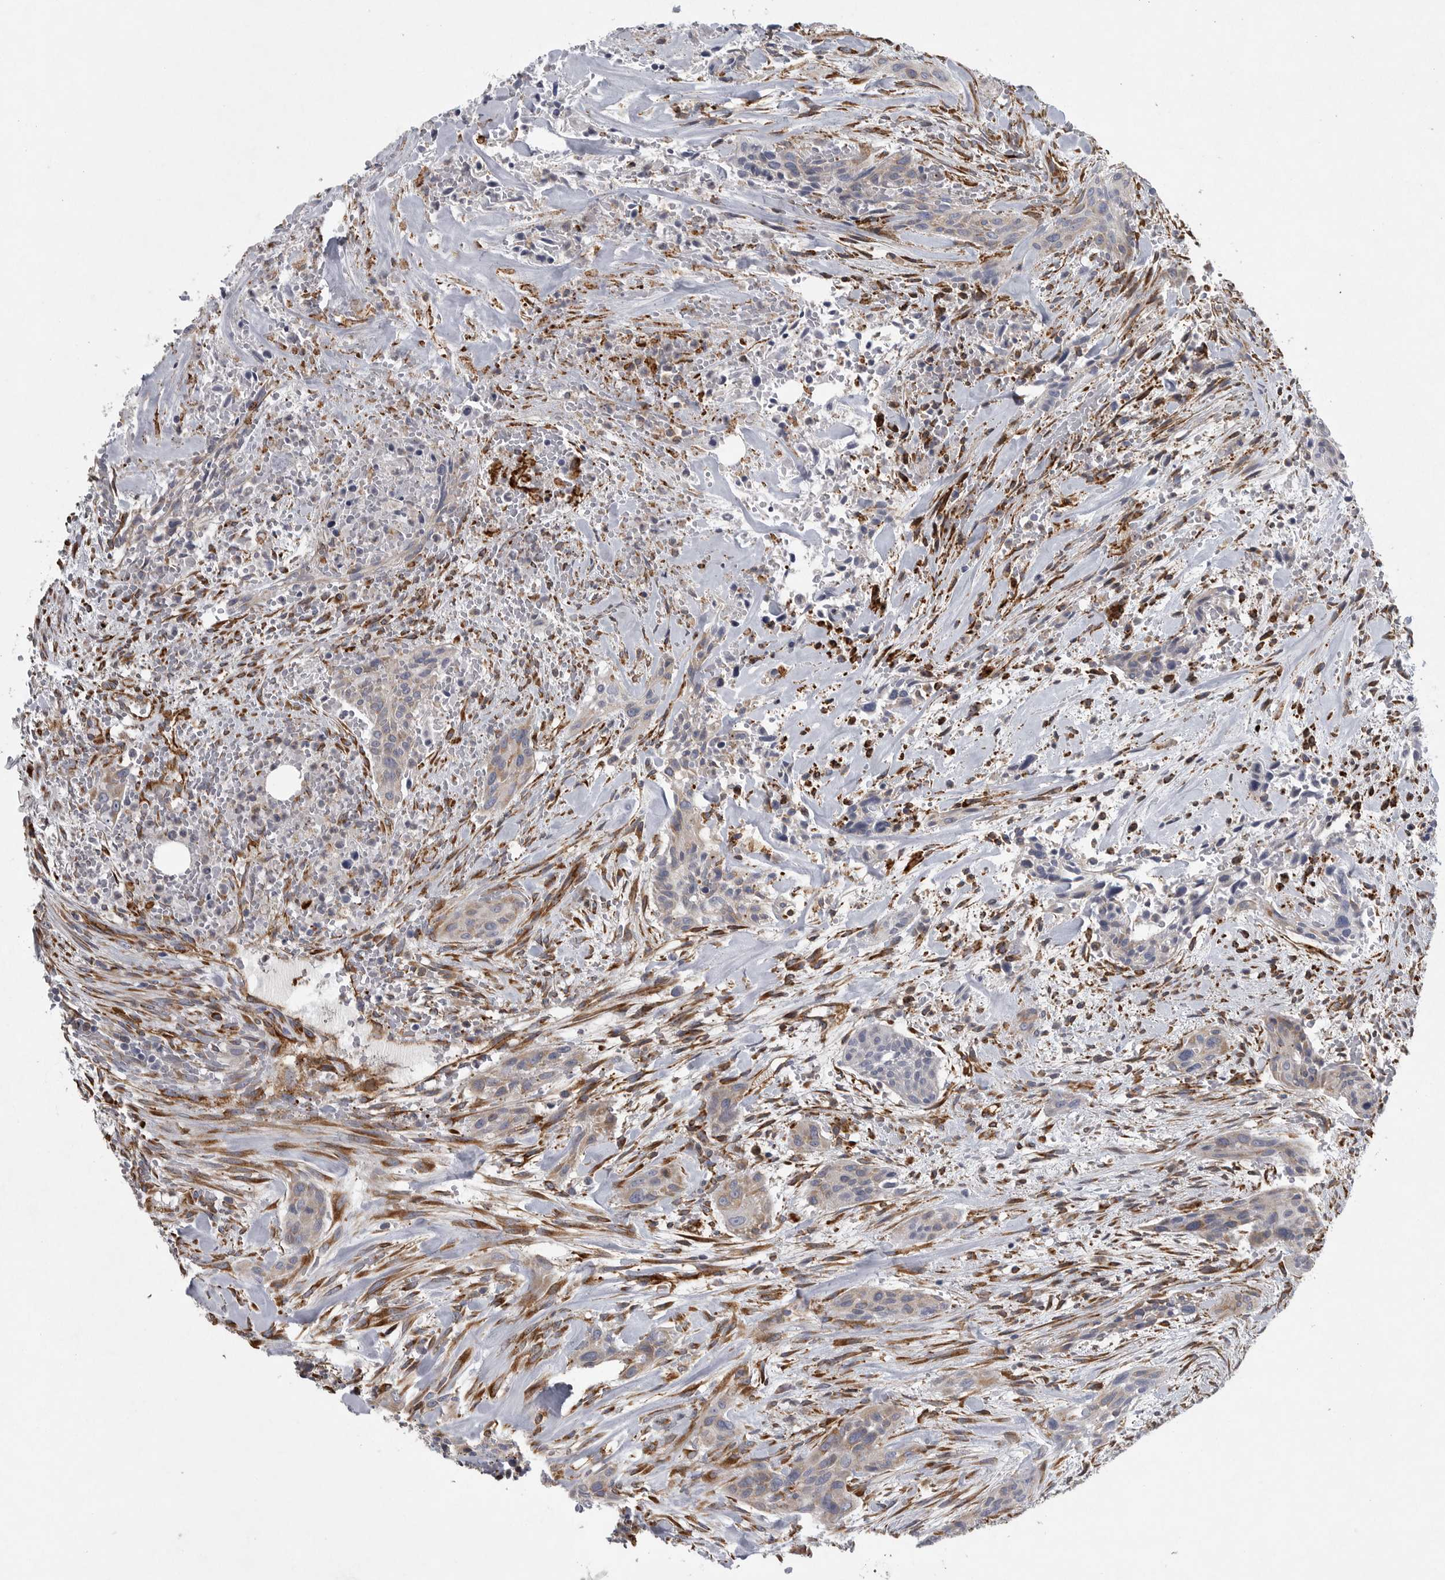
{"staining": {"intensity": "weak", "quantity": "25%-75%", "location": "cytoplasmic/membranous"}, "tissue": "urothelial cancer", "cell_type": "Tumor cells", "image_type": "cancer", "snomed": [{"axis": "morphology", "description": "Urothelial carcinoma, High grade"}, {"axis": "topography", "description": "Urinary bladder"}], "caption": "High-grade urothelial carcinoma was stained to show a protein in brown. There is low levels of weak cytoplasmic/membranous positivity in approximately 25%-75% of tumor cells. The protein of interest is stained brown, and the nuclei are stained in blue (DAB IHC with brightfield microscopy, high magnification).", "gene": "MINPP1", "patient": {"sex": "male", "age": 35}}